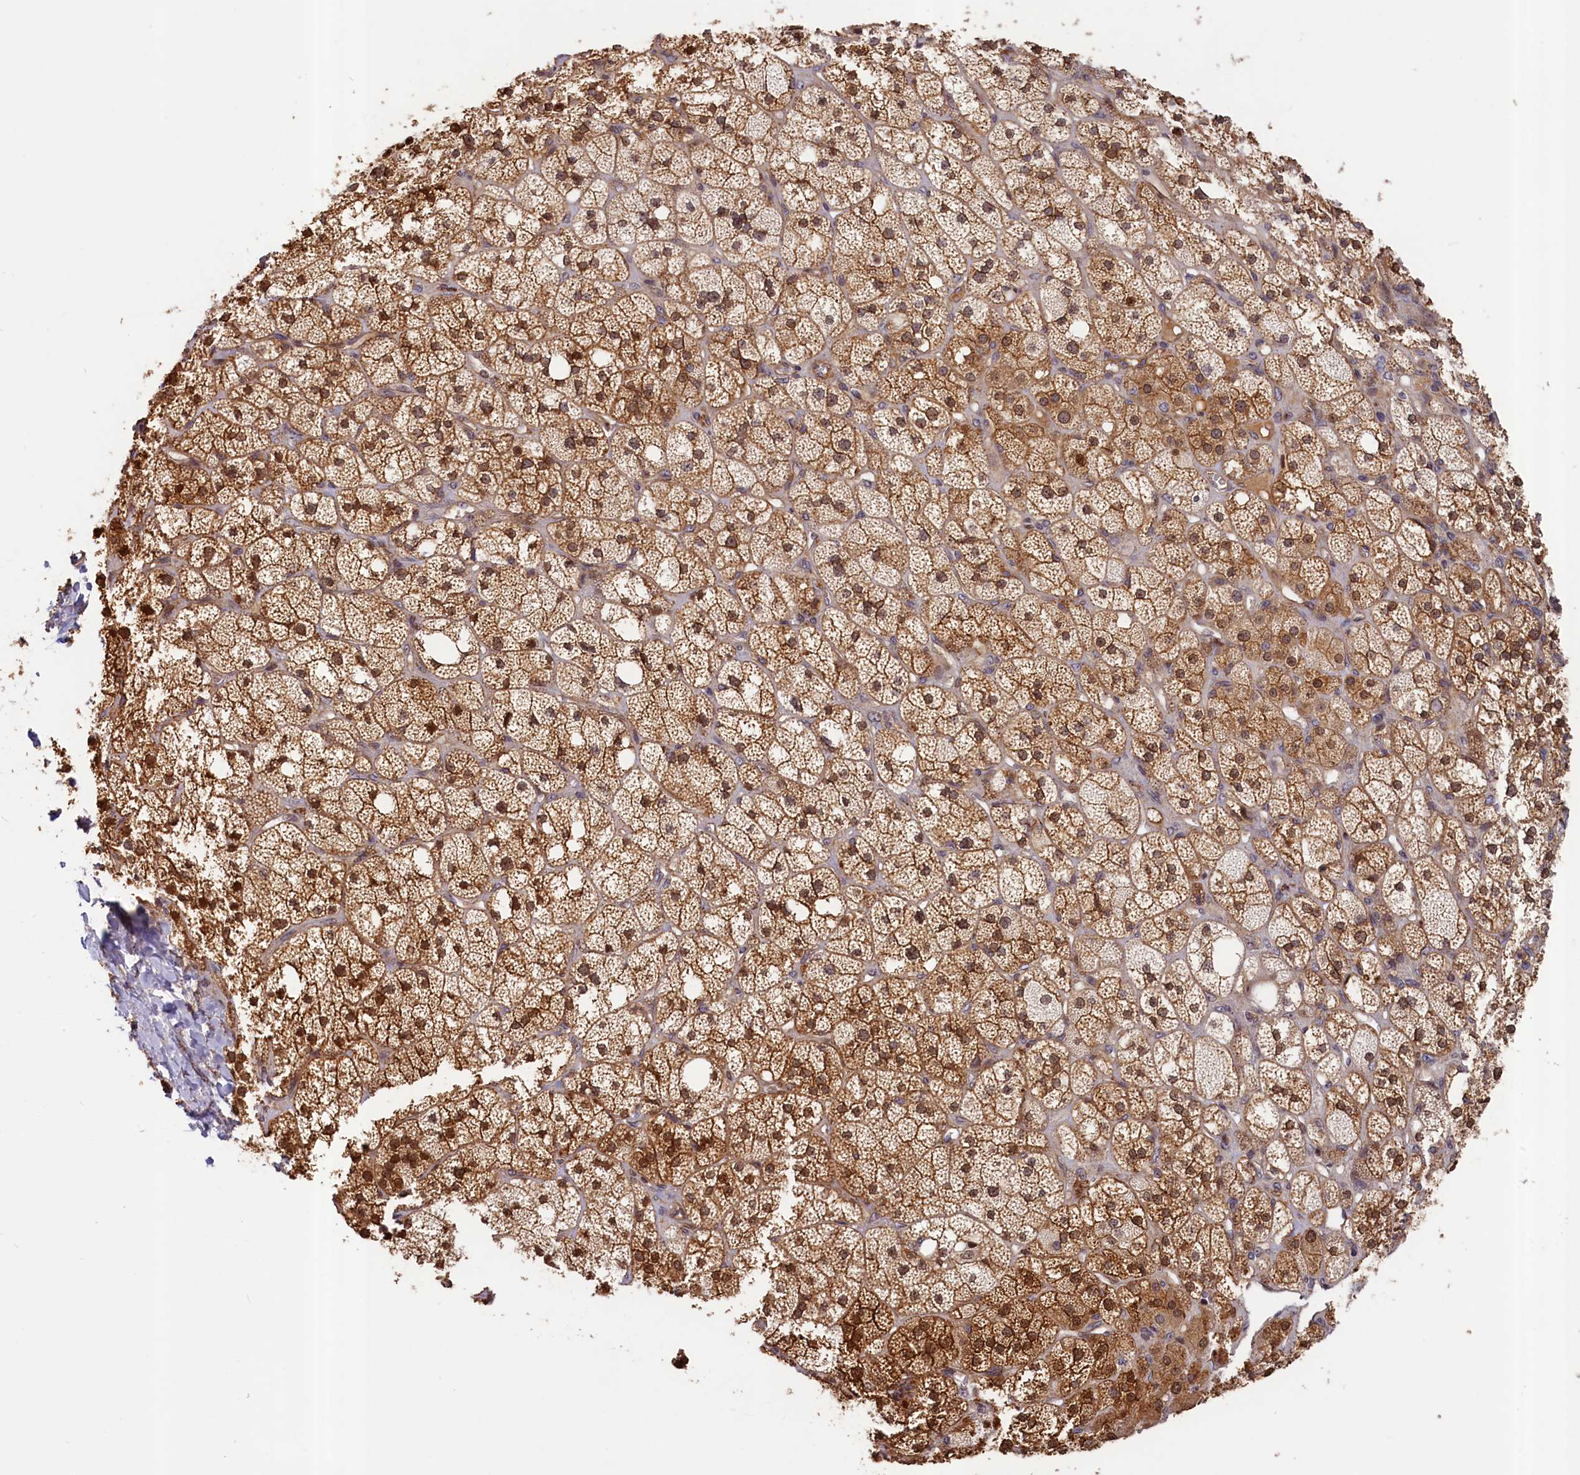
{"staining": {"intensity": "strong", "quantity": ">75%", "location": "cytoplasmic/membranous,nuclear"}, "tissue": "adrenal gland", "cell_type": "Glandular cells", "image_type": "normal", "snomed": [{"axis": "morphology", "description": "Normal tissue, NOS"}, {"axis": "topography", "description": "Adrenal gland"}], "caption": "IHC image of normal adrenal gland: human adrenal gland stained using IHC exhibits high levels of strong protein expression localized specifically in the cytoplasmic/membranous,nuclear of glandular cells, appearing as a cytoplasmic/membranous,nuclear brown color.", "gene": "CEP44", "patient": {"sex": "male", "age": 61}}